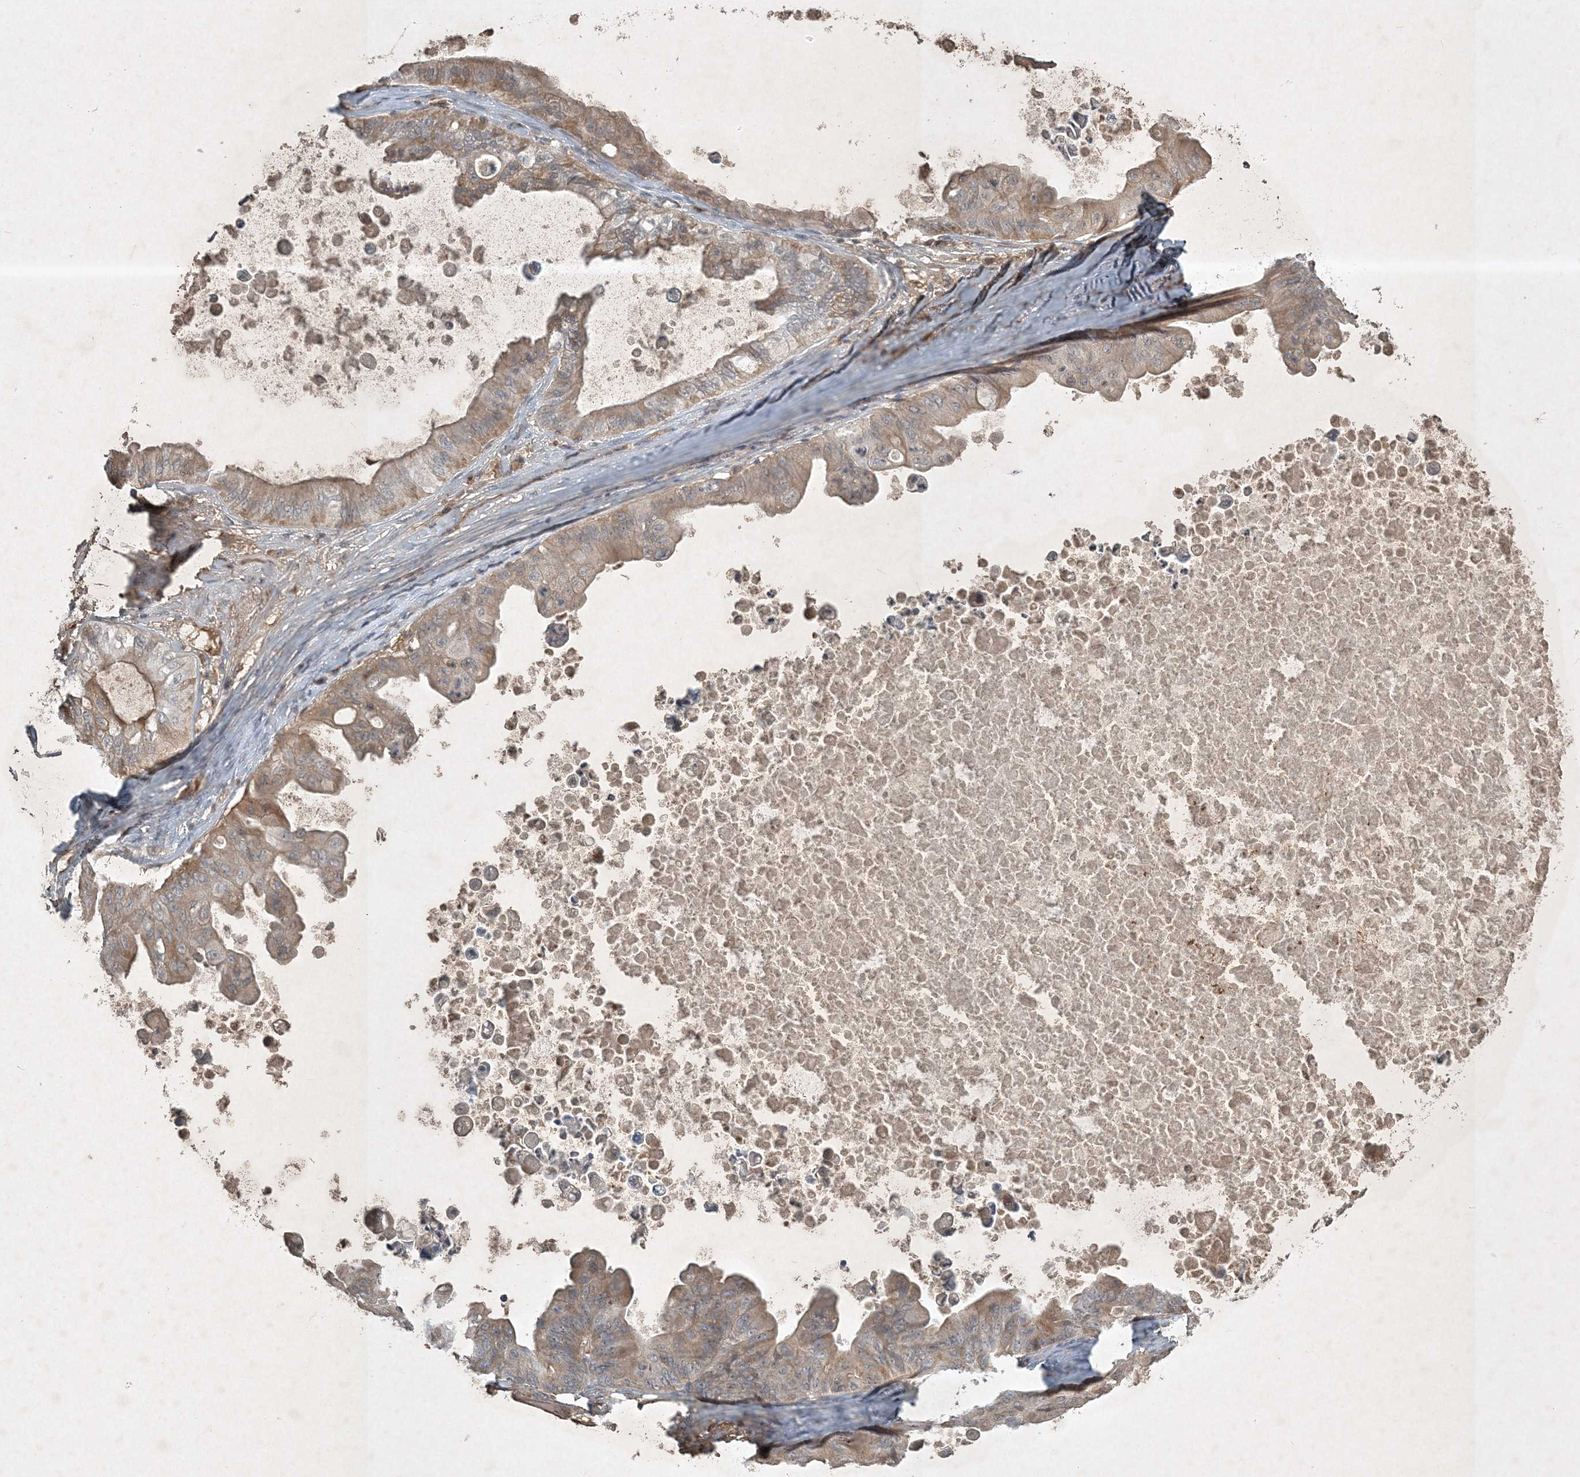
{"staining": {"intensity": "weak", "quantity": "25%-75%", "location": "cytoplasmic/membranous"}, "tissue": "ovarian cancer", "cell_type": "Tumor cells", "image_type": "cancer", "snomed": [{"axis": "morphology", "description": "Cystadenocarcinoma, mucinous, NOS"}, {"axis": "topography", "description": "Ovary"}], "caption": "Protein staining of ovarian cancer tissue exhibits weak cytoplasmic/membranous expression in about 25%-75% of tumor cells. The protein is stained brown, and the nuclei are stained in blue (DAB IHC with brightfield microscopy, high magnification).", "gene": "TNFAIP6", "patient": {"sex": "female", "age": 37}}